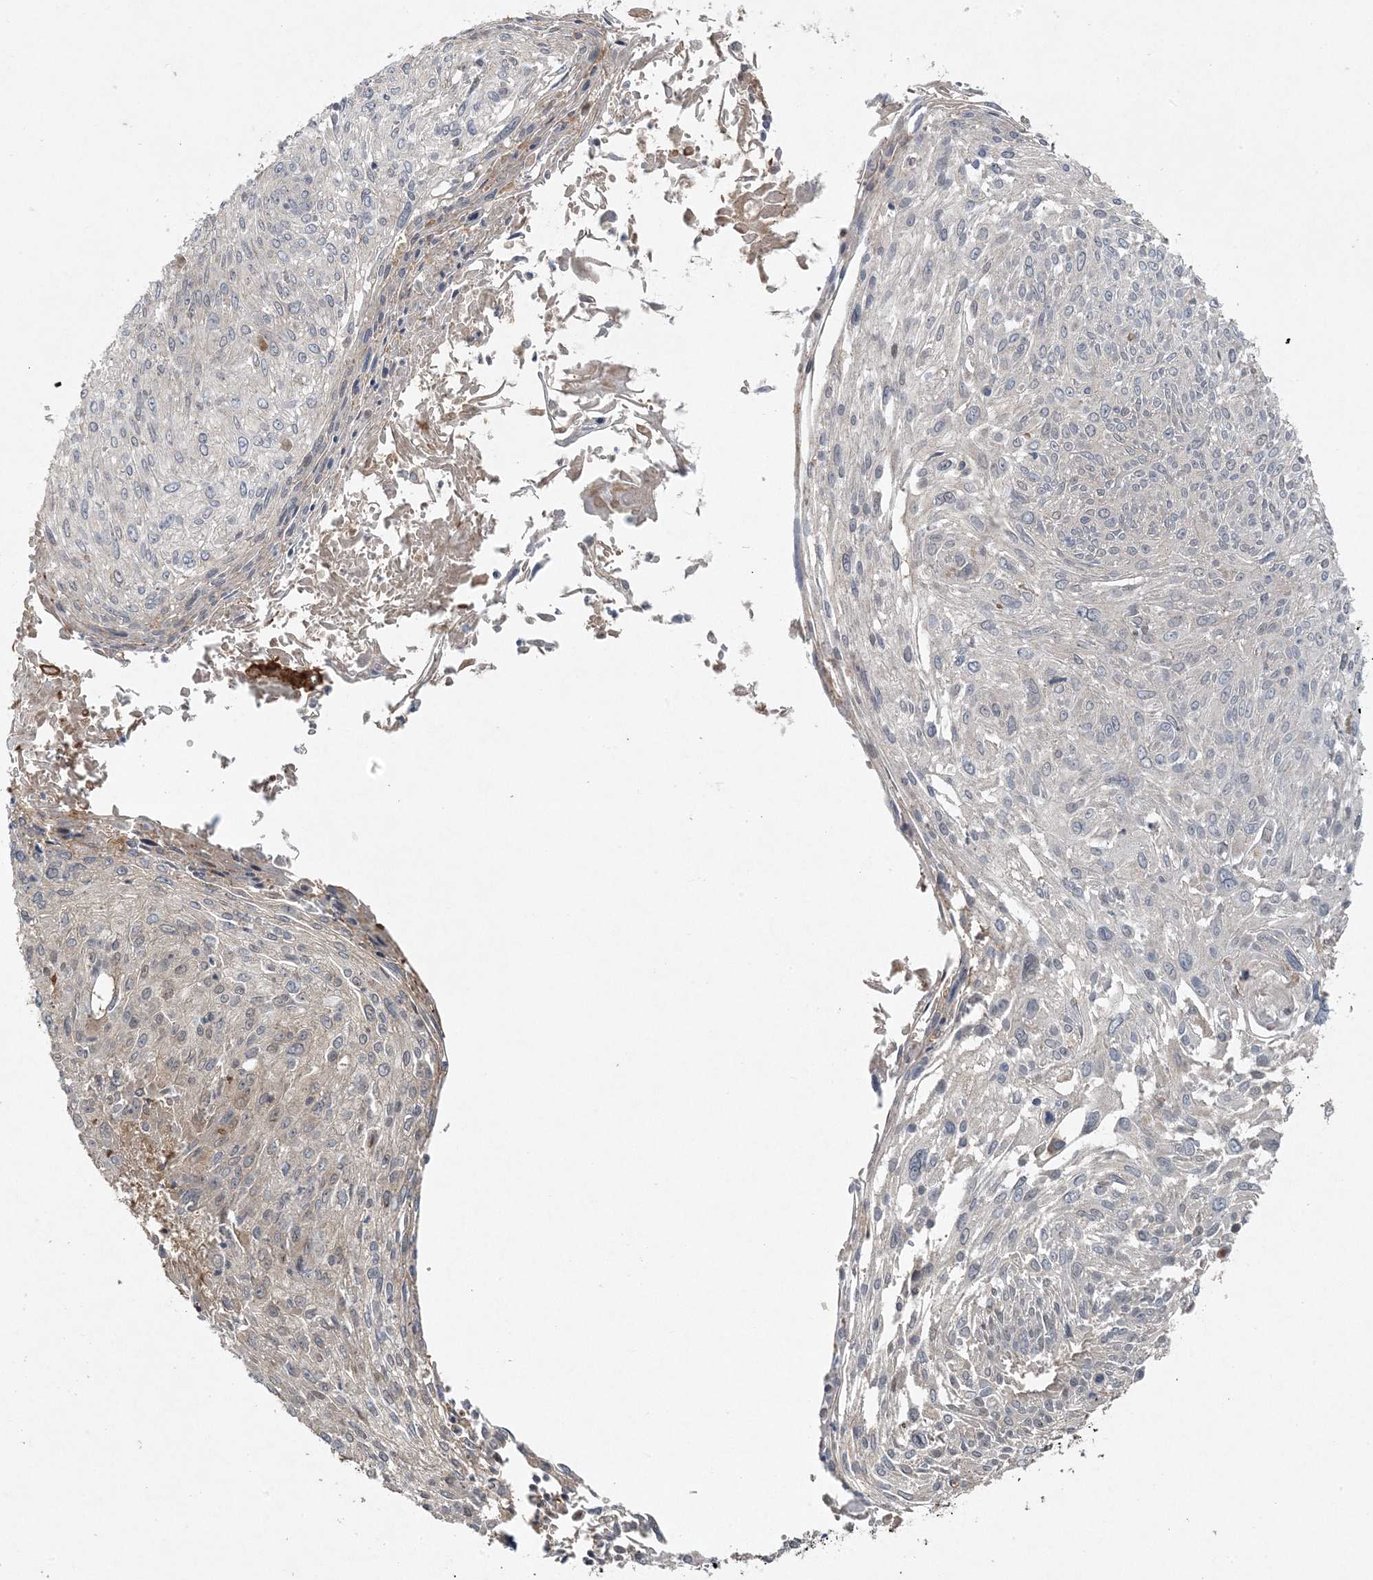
{"staining": {"intensity": "negative", "quantity": "none", "location": "none"}, "tissue": "cervical cancer", "cell_type": "Tumor cells", "image_type": "cancer", "snomed": [{"axis": "morphology", "description": "Squamous cell carcinoma, NOS"}, {"axis": "topography", "description": "Cervix"}], "caption": "Micrograph shows no protein positivity in tumor cells of cervical cancer tissue.", "gene": "ZNF263", "patient": {"sex": "female", "age": 51}}